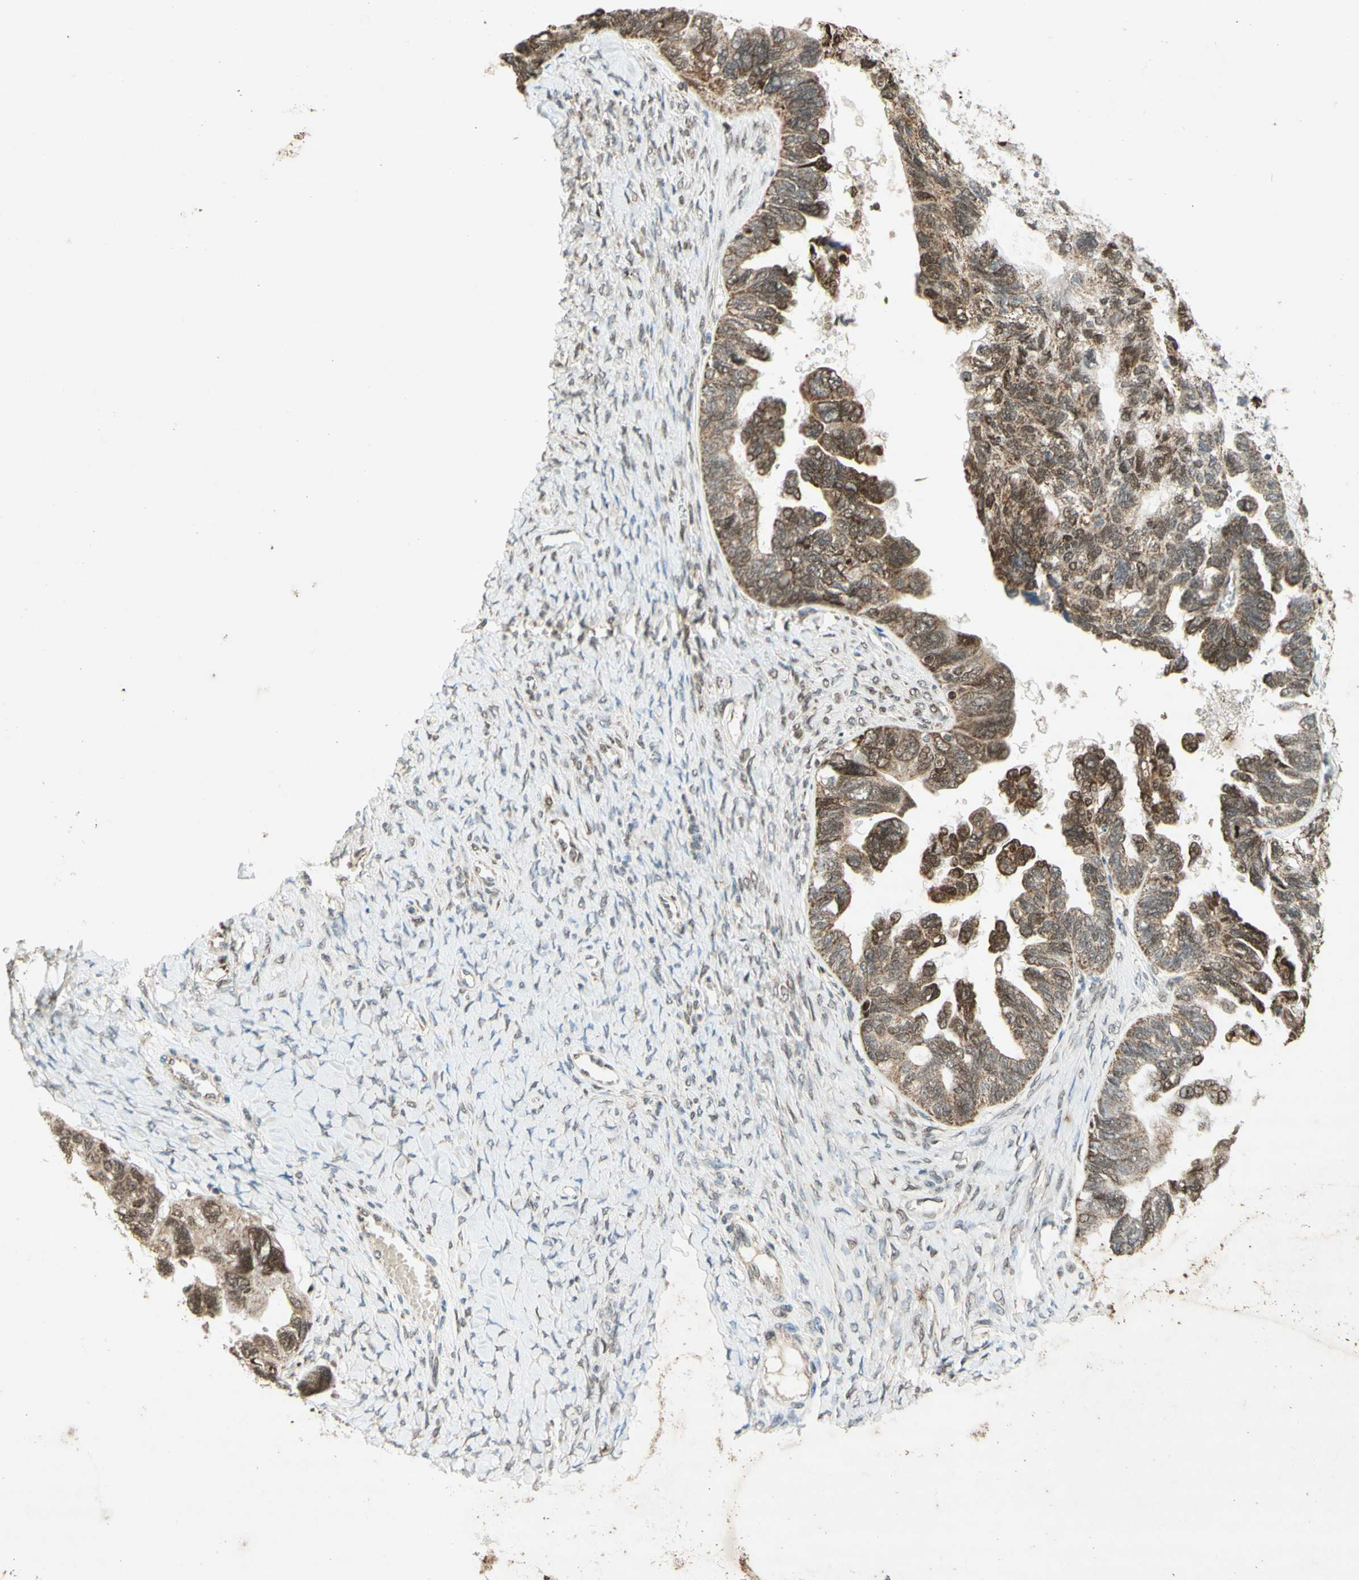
{"staining": {"intensity": "moderate", "quantity": "25%-75%", "location": "cytoplasmic/membranous,nuclear"}, "tissue": "ovarian cancer", "cell_type": "Tumor cells", "image_type": "cancer", "snomed": [{"axis": "morphology", "description": "Cystadenocarcinoma, serous, NOS"}, {"axis": "topography", "description": "Ovary"}], "caption": "Ovarian serous cystadenocarcinoma stained with immunohistochemistry (IHC) displays moderate cytoplasmic/membranous and nuclear expression in approximately 25%-75% of tumor cells. (DAB (3,3'-diaminobenzidine) IHC with brightfield microscopy, high magnification).", "gene": "DNMT3A", "patient": {"sex": "female", "age": 79}}